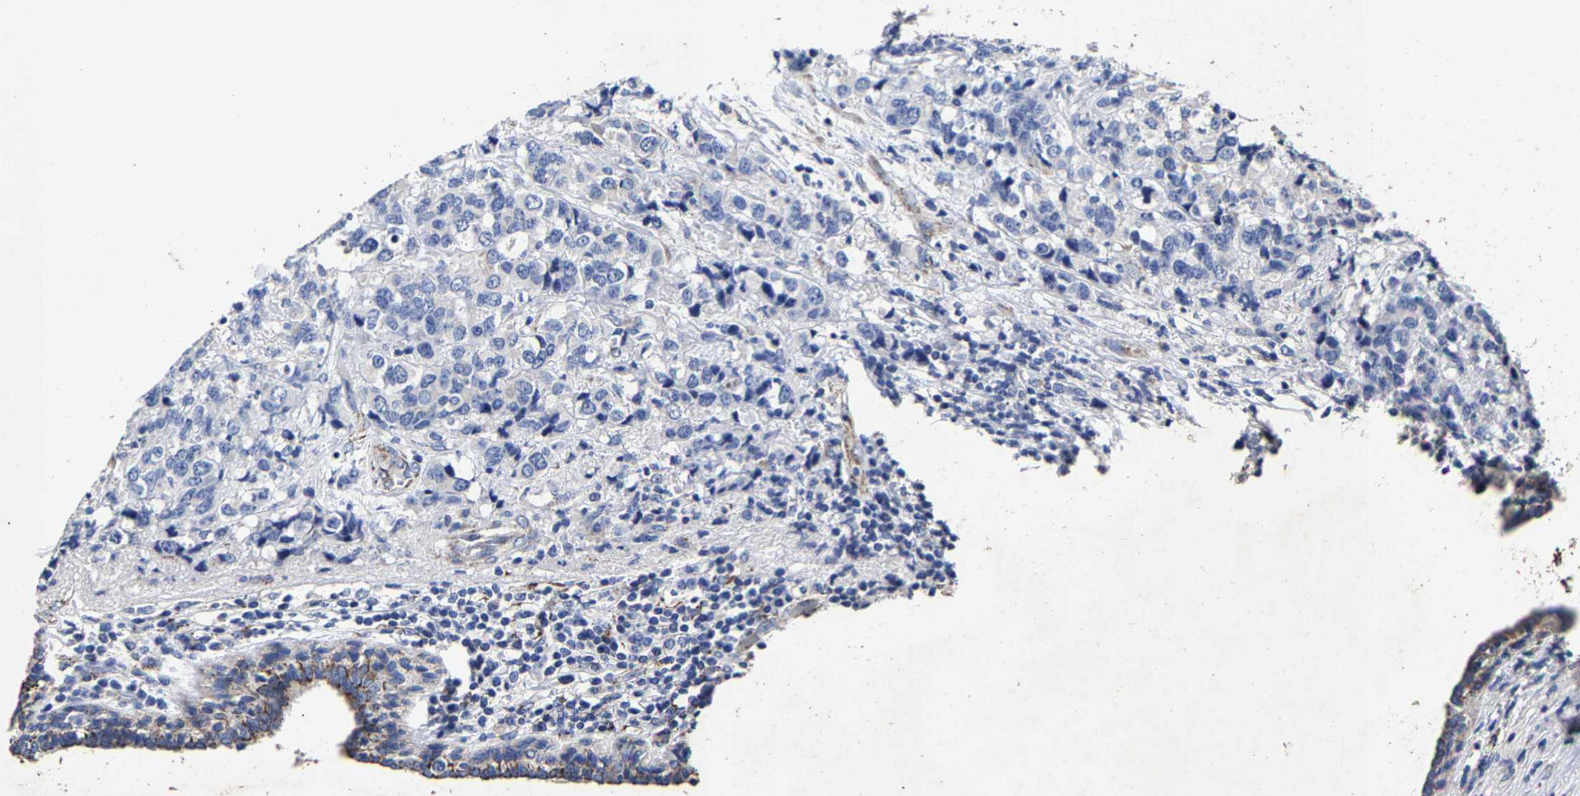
{"staining": {"intensity": "negative", "quantity": "none", "location": "none"}, "tissue": "breast cancer", "cell_type": "Tumor cells", "image_type": "cancer", "snomed": [{"axis": "morphology", "description": "Lobular carcinoma"}, {"axis": "topography", "description": "Breast"}], "caption": "Tumor cells are negative for protein expression in human breast cancer.", "gene": "AASS", "patient": {"sex": "female", "age": 59}}